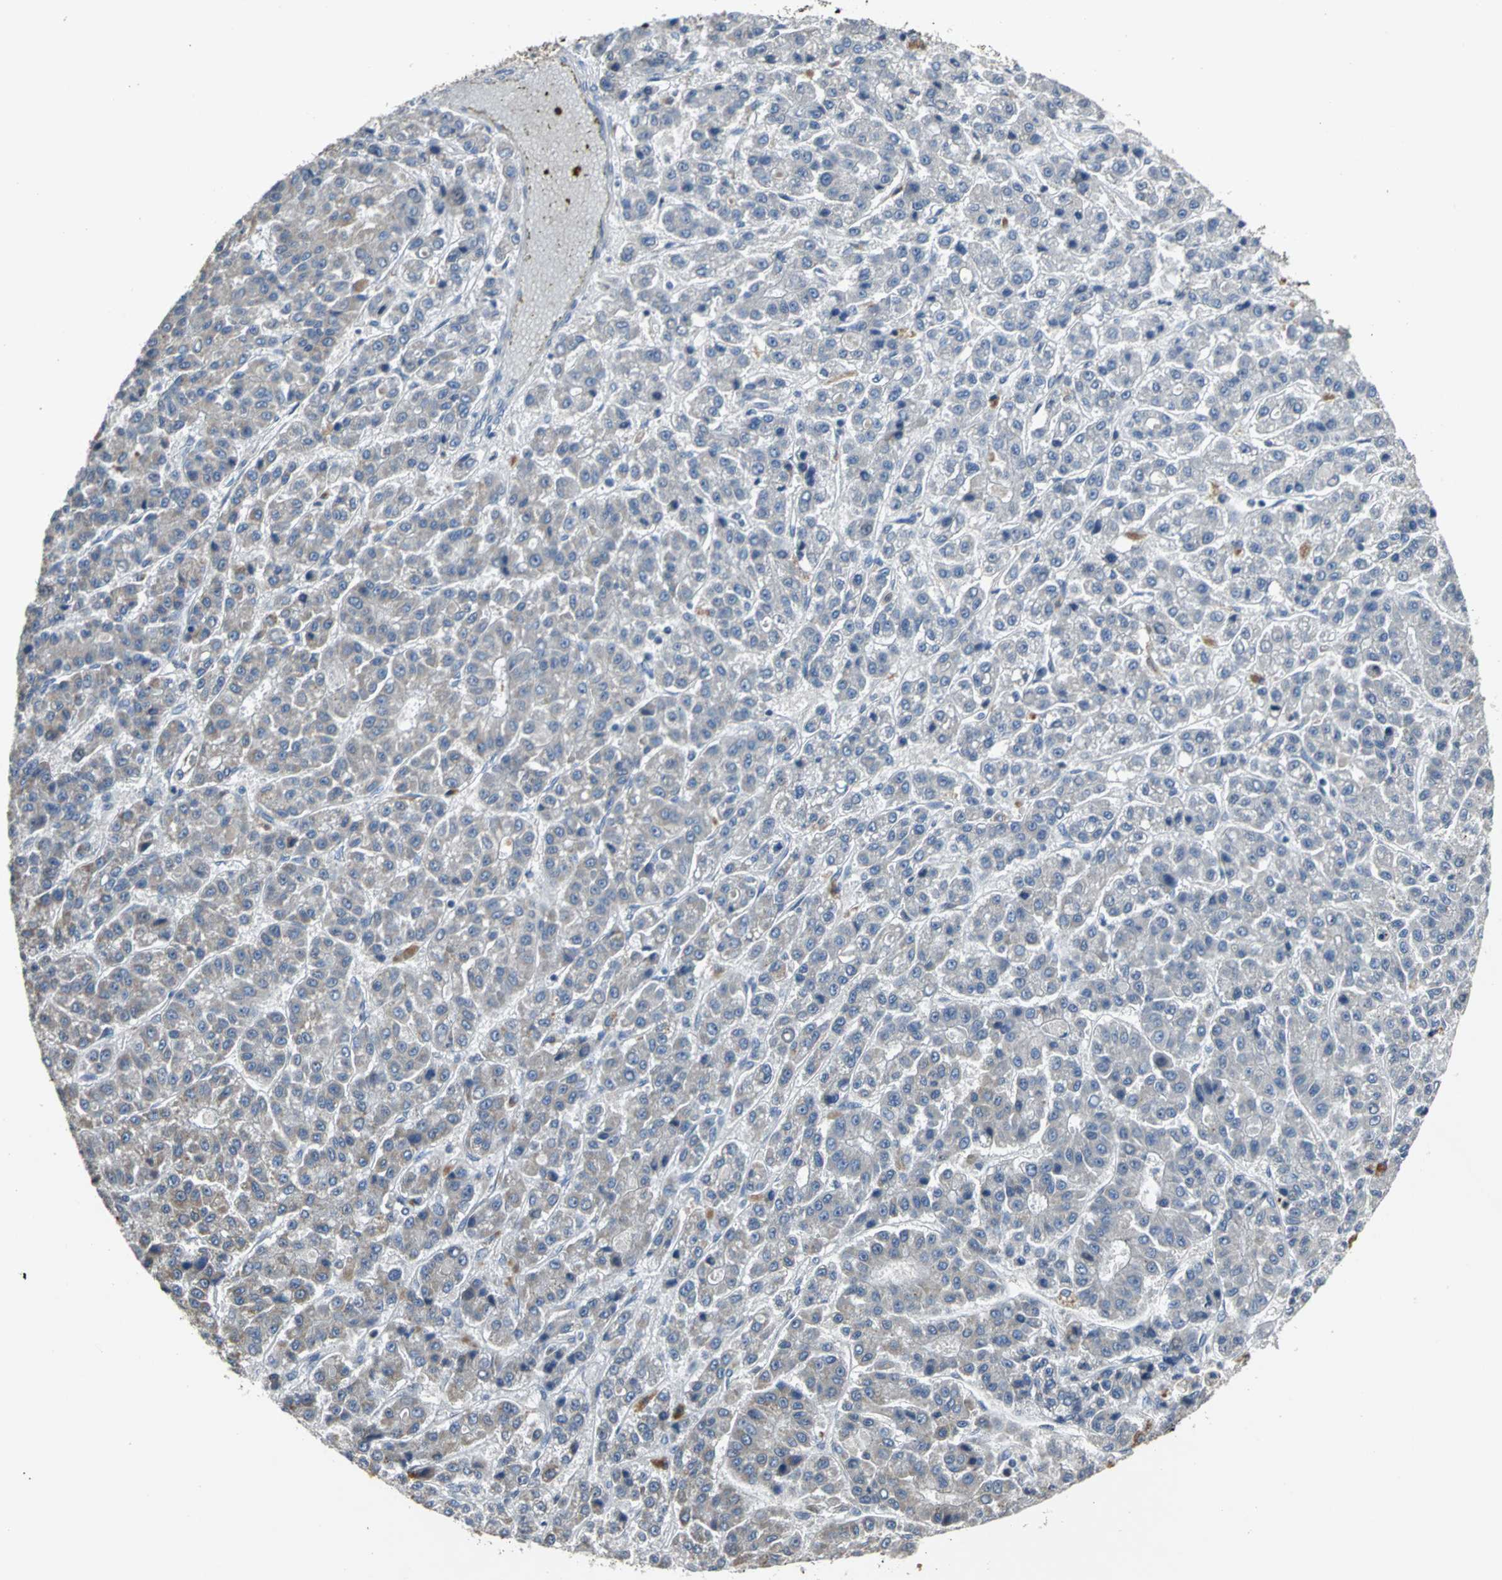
{"staining": {"intensity": "moderate", "quantity": ">75%", "location": "cytoplasmic/membranous"}, "tissue": "liver cancer", "cell_type": "Tumor cells", "image_type": "cancer", "snomed": [{"axis": "morphology", "description": "Carcinoma, Hepatocellular, NOS"}, {"axis": "topography", "description": "Liver"}], "caption": "IHC image of liver hepatocellular carcinoma stained for a protein (brown), which reveals medium levels of moderate cytoplasmic/membranous staining in about >75% of tumor cells.", "gene": "JADE3", "patient": {"sex": "male", "age": 70}}